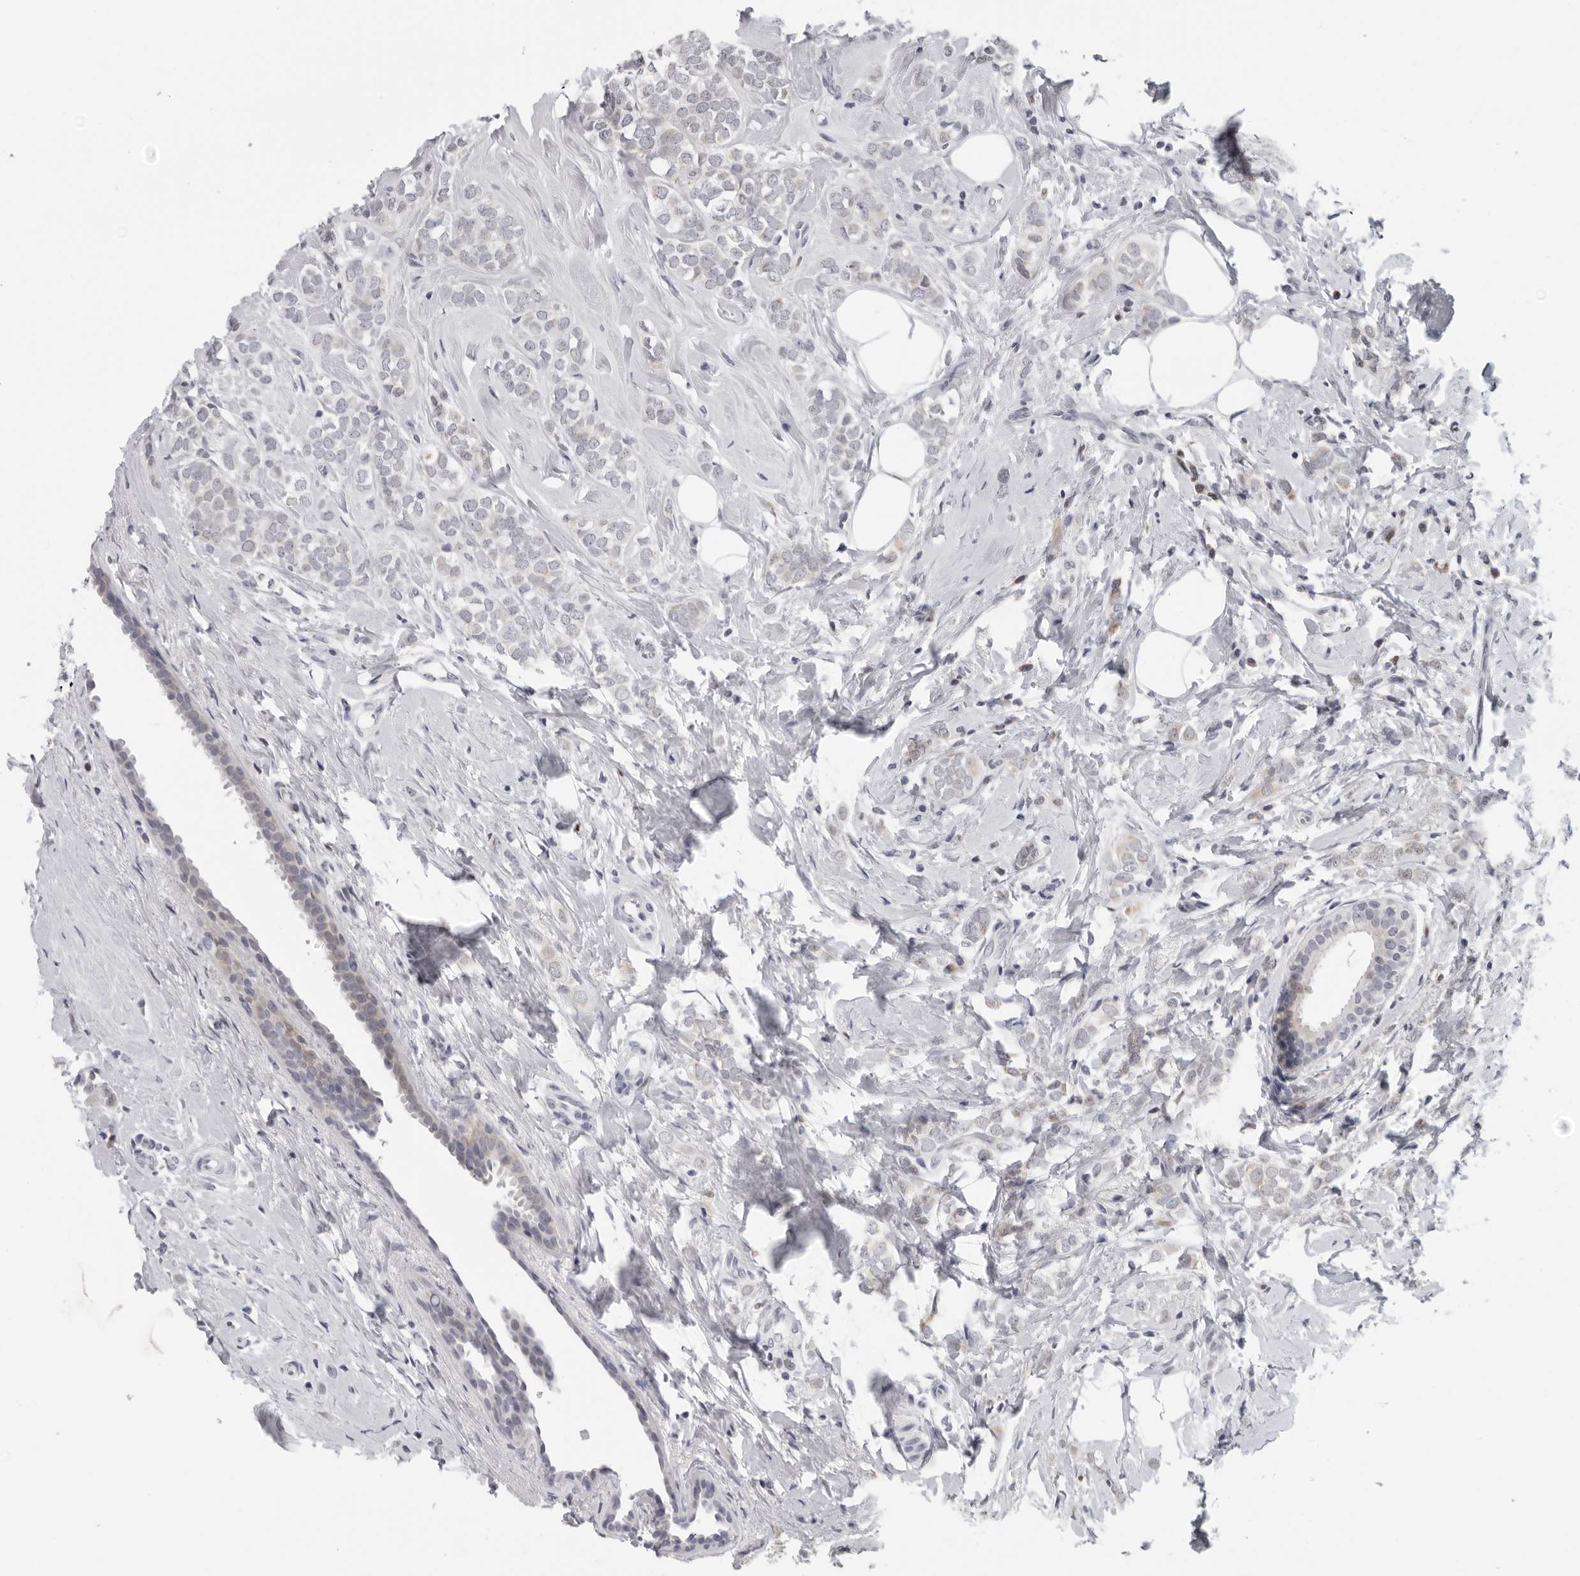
{"staining": {"intensity": "weak", "quantity": "<25%", "location": "cytoplasmic/membranous"}, "tissue": "breast cancer", "cell_type": "Tumor cells", "image_type": "cancer", "snomed": [{"axis": "morphology", "description": "Lobular carcinoma"}, {"axis": "topography", "description": "Breast"}], "caption": "An IHC image of breast lobular carcinoma is shown. There is no staining in tumor cells of breast lobular carcinoma.", "gene": "CPT2", "patient": {"sex": "female", "age": 47}}